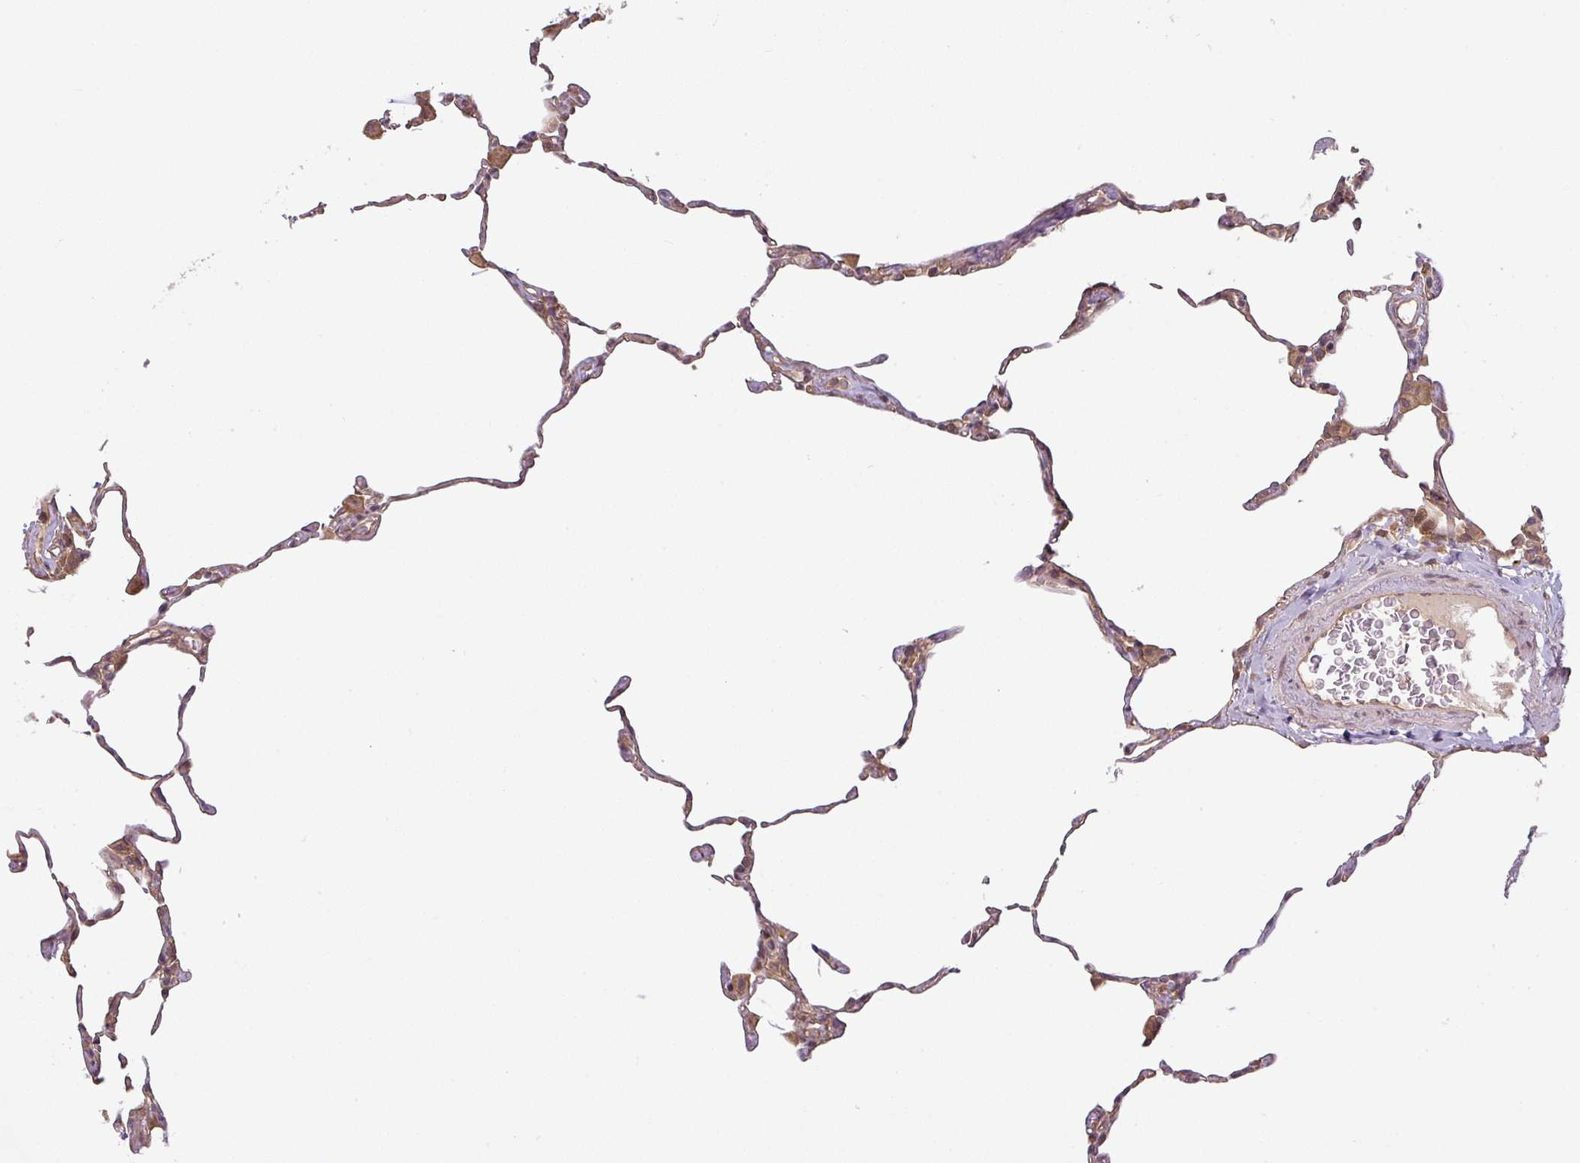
{"staining": {"intensity": "moderate", "quantity": "25%-75%", "location": "cytoplasmic/membranous"}, "tissue": "lung", "cell_type": "Alveolar cells", "image_type": "normal", "snomed": [{"axis": "morphology", "description": "Normal tissue, NOS"}, {"axis": "topography", "description": "Lung"}], "caption": "Alveolar cells show medium levels of moderate cytoplasmic/membranous expression in approximately 25%-75% of cells in normal lung.", "gene": "RNF31", "patient": {"sex": "female", "age": 57}}